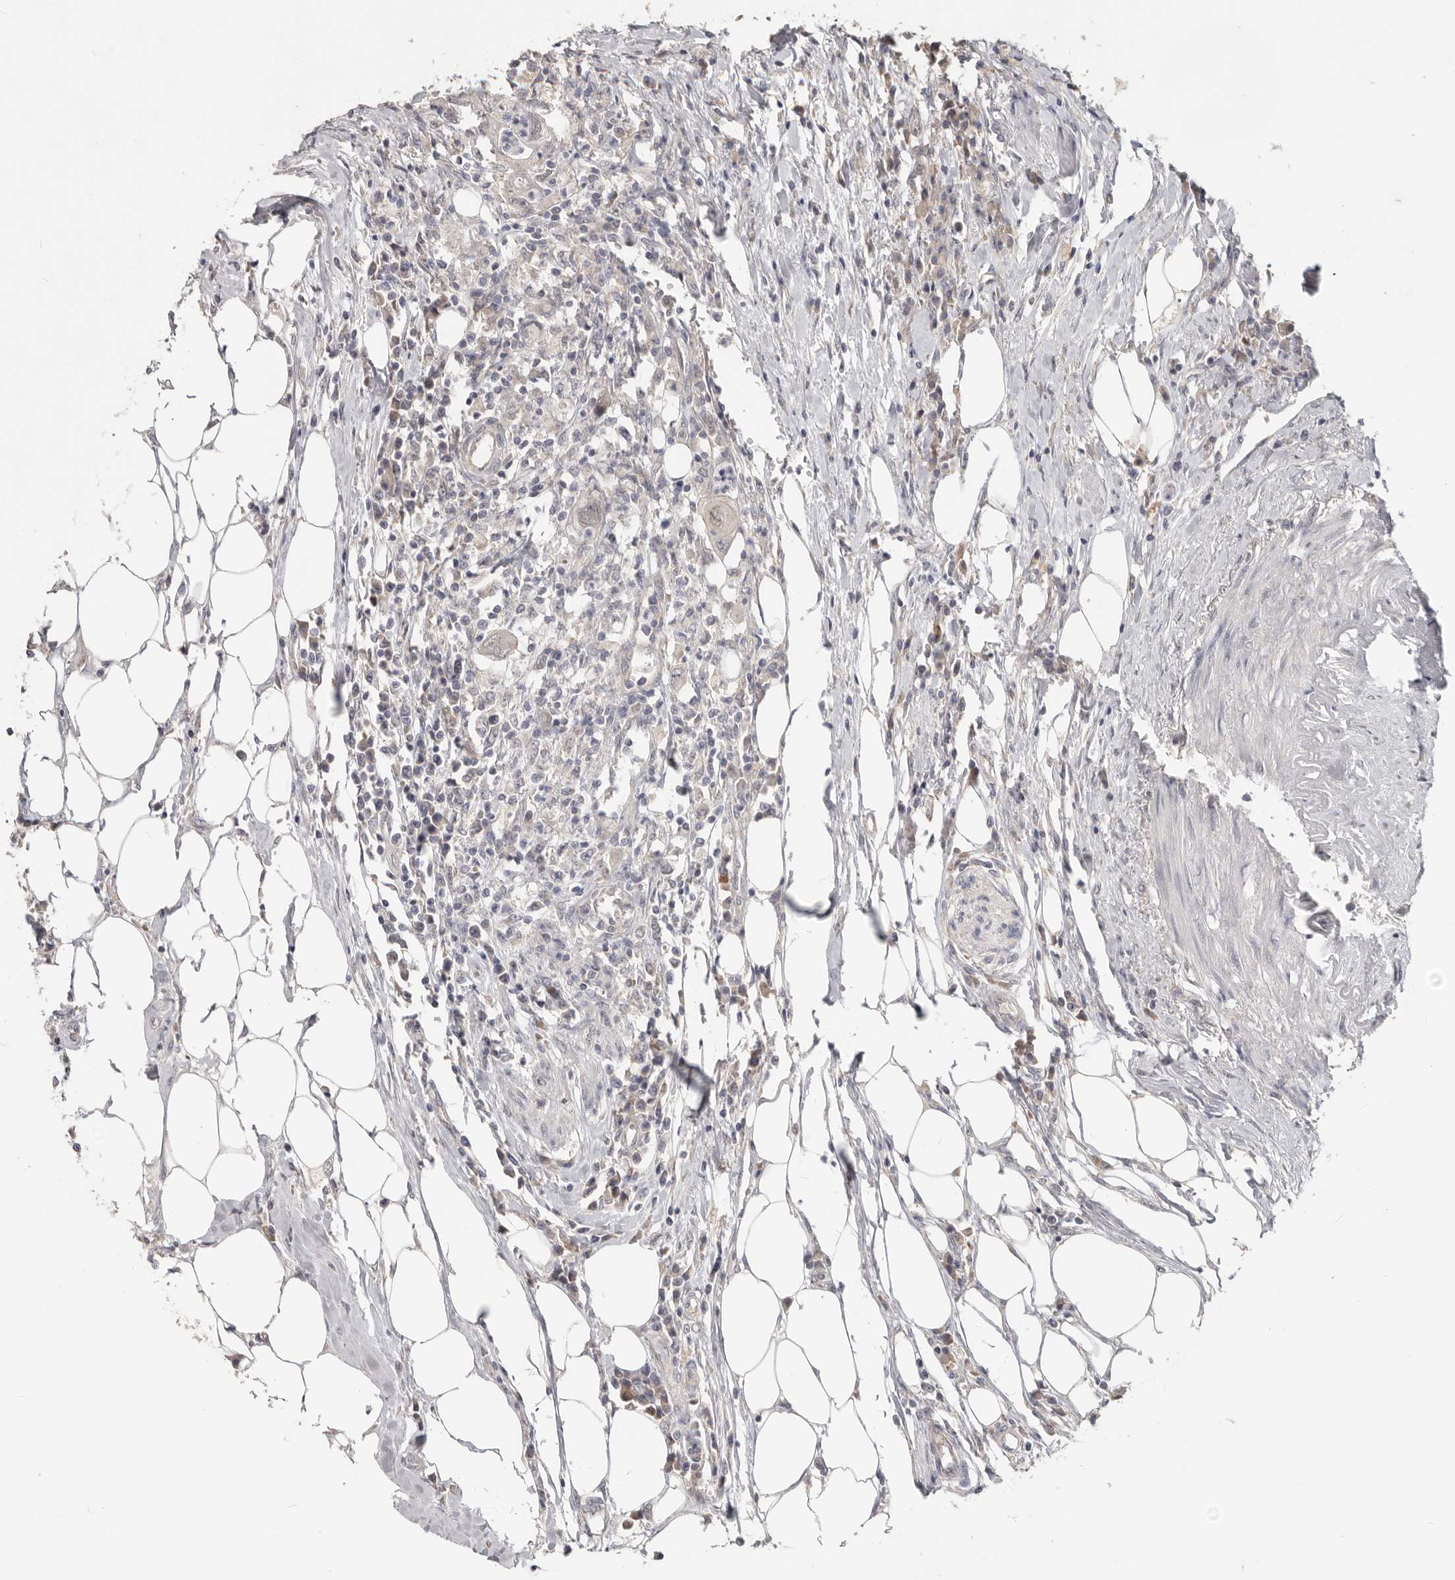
{"staining": {"intensity": "negative", "quantity": "none", "location": "none"}, "tissue": "colorectal cancer", "cell_type": "Tumor cells", "image_type": "cancer", "snomed": [{"axis": "morphology", "description": "Adenocarcinoma, NOS"}, {"axis": "topography", "description": "Colon"}], "caption": "The immunohistochemistry (IHC) image has no significant expression in tumor cells of colorectal adenocarcinoma tissue.", "gene": "WDR77", "patient": {"sex": "male", "age": 71}}